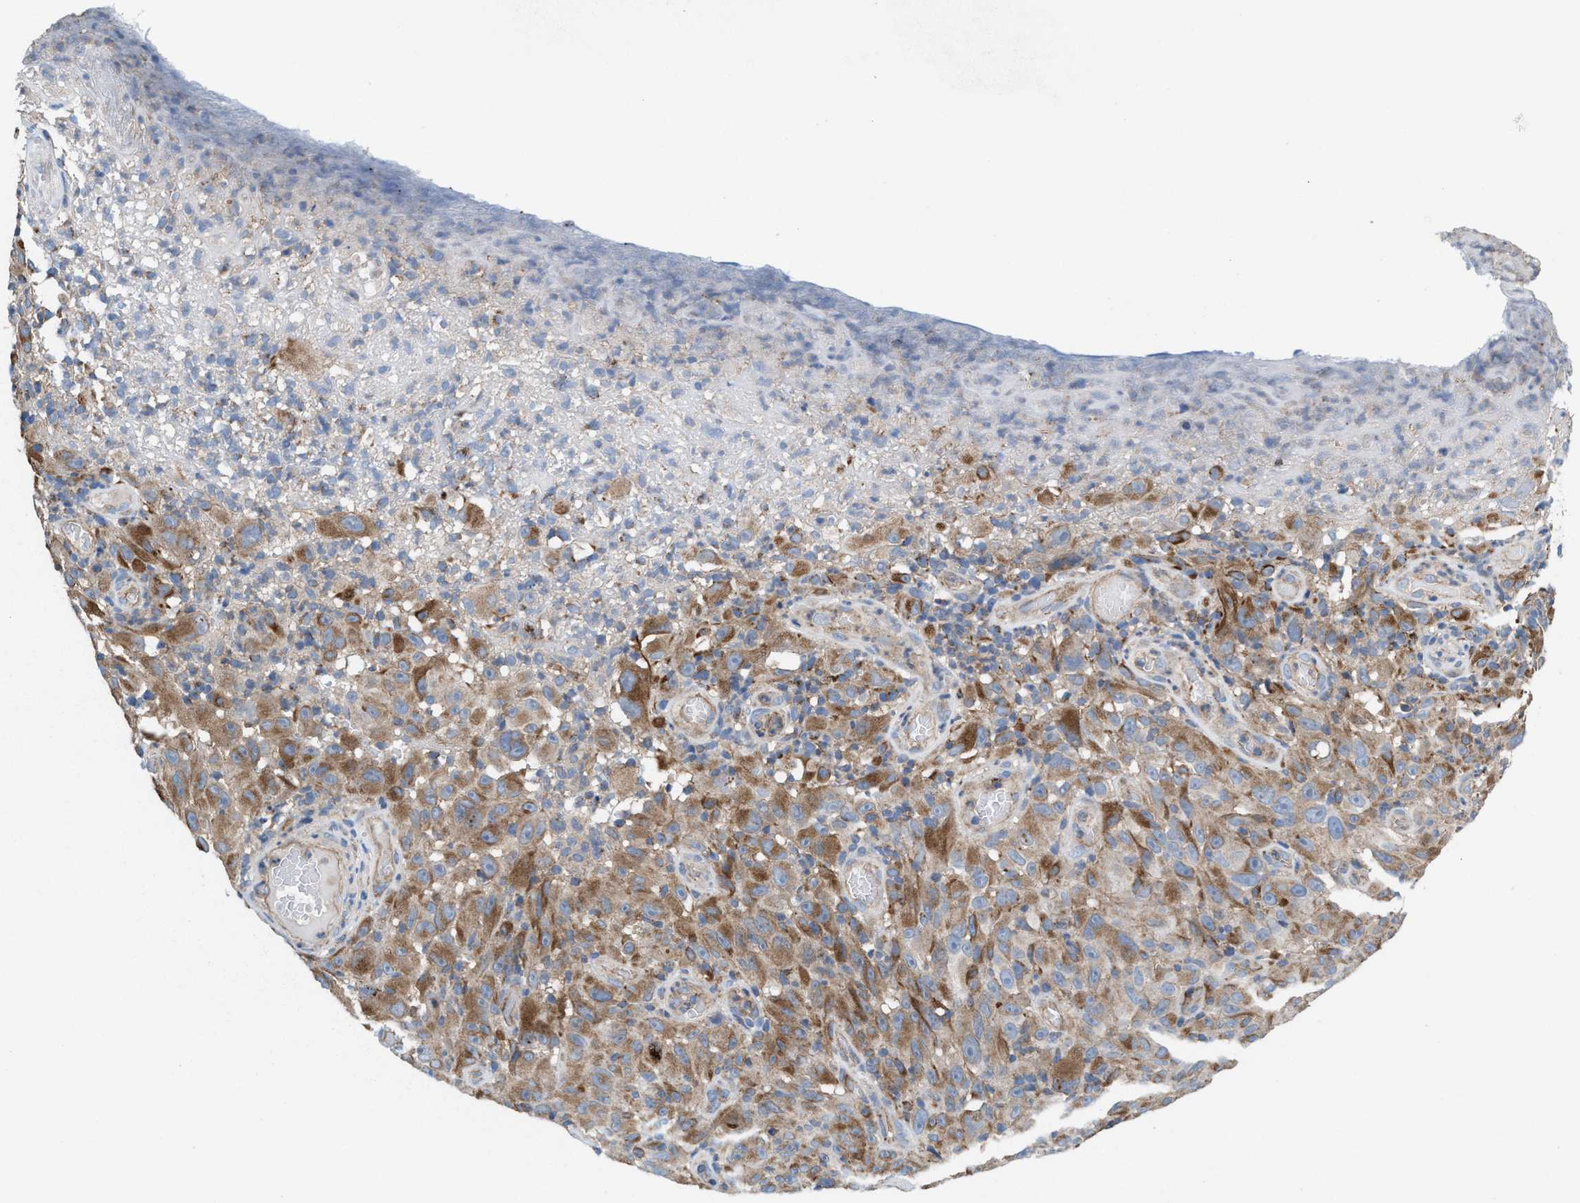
{"staining": {"intensity": "moderate", "quantity": ">75%", "location": "cytoplasmic/membranous"}, "tissue": "melanoma", "cell_type": "Tumor cells", "image_type": "cancer", "snomed": [{"axis": "morphology", "description": "Malignant melanoma, NOS"}, {"axis": "topography", "description": "Skin"}], "caption": "DAB (3,3'-diaminobenzidine) immunohistochemical staining of malignant melanoma shows moderate cytoplasmic/membranous protein expression in approximately >75% of tumor cells. (DAB IHC with brightfield microscopy, high magnification).", "gene": "MRM1", "patient": {"sex": "female", "age": 82}}